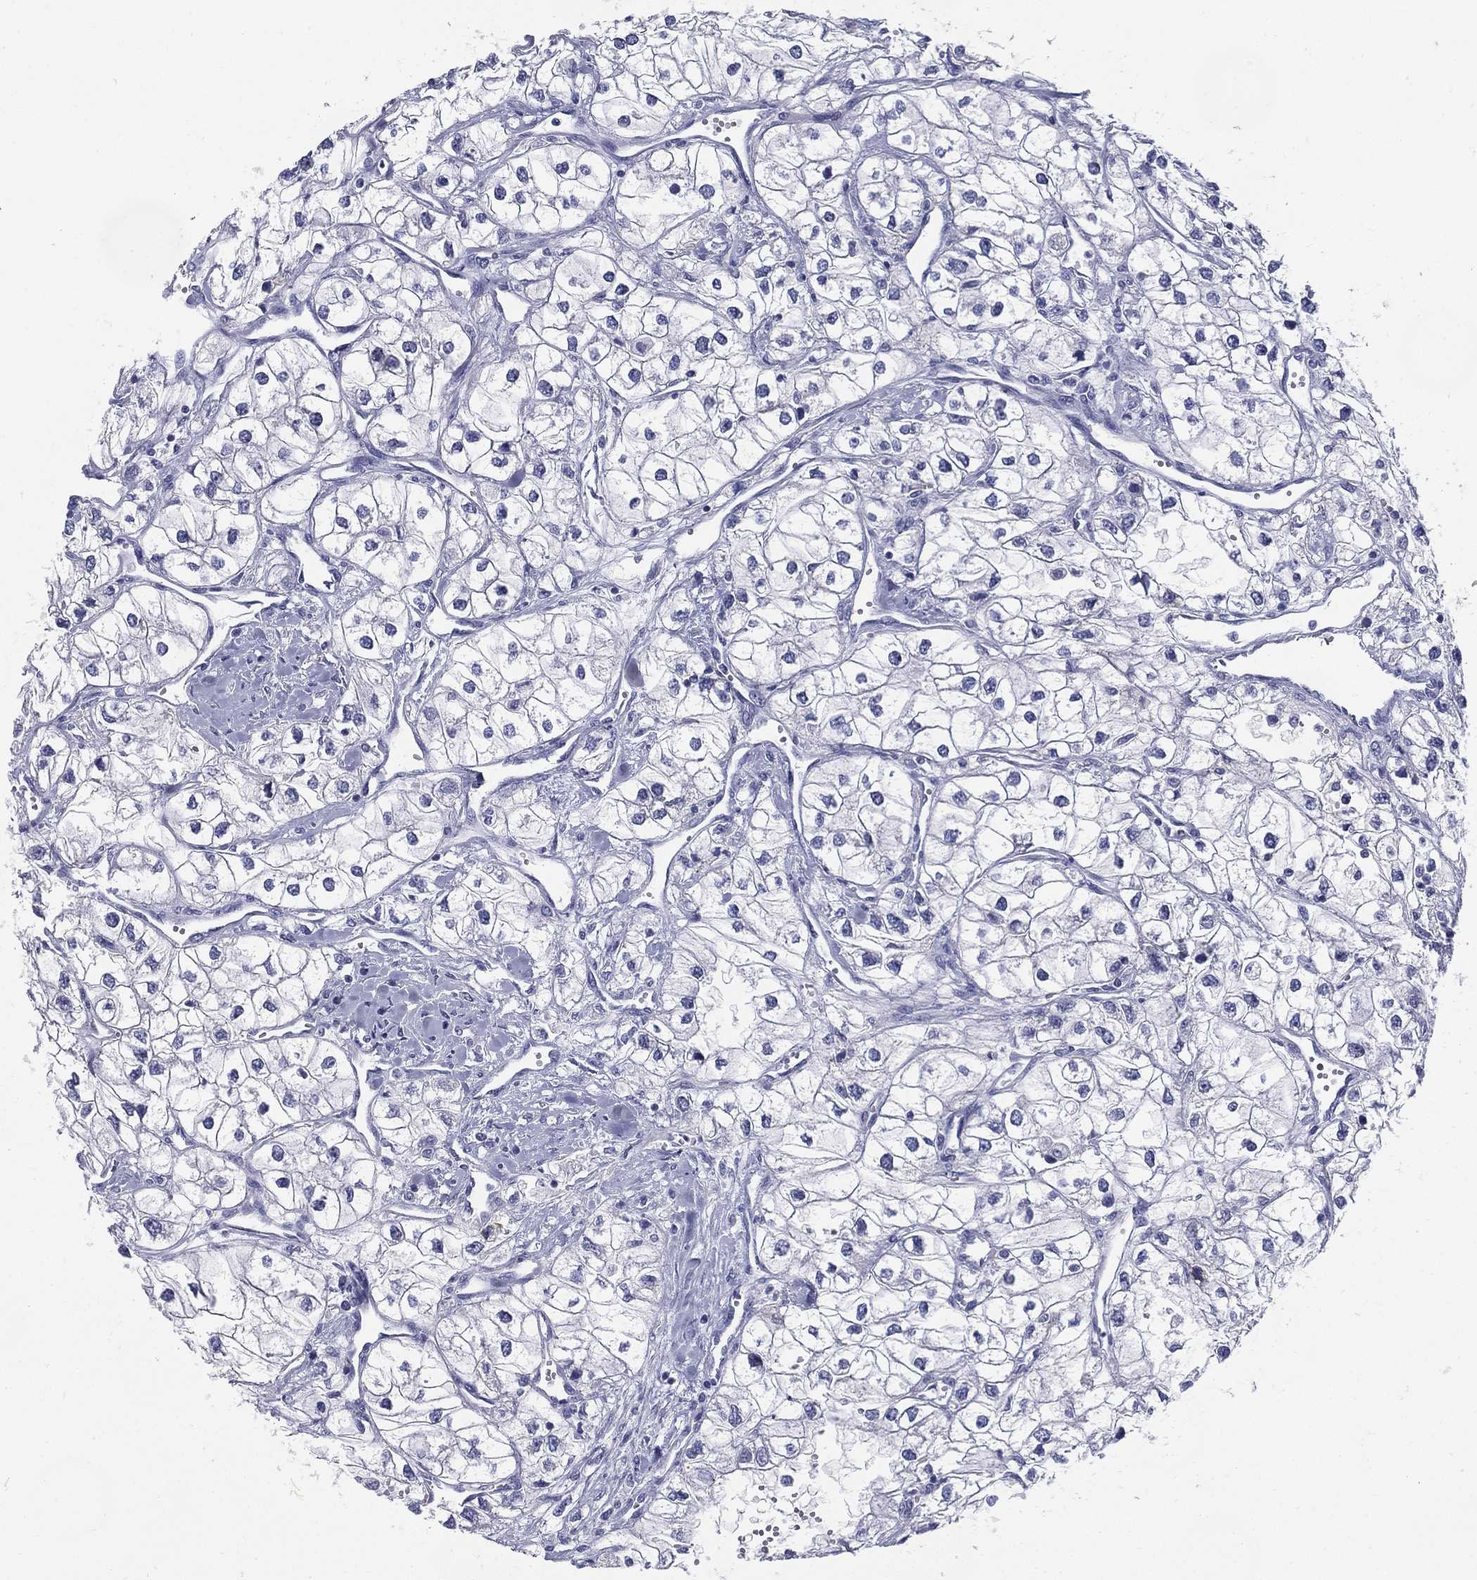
{"staining": {"intensity": "negative", "quantity": "none", "location": "none"}, "tissue": "renal cancer", "cell_type": "Tumor cells", "image_type": "cancer", "snomed": [{"axis": "morphology", "description": "Adenocarcinoma, NOS"}, {"axis": "topography", "description": "Kidney"}], "caption": "Immunohistochemistry (IHC) photomicrograph of renal cancer stained for a protein (brown), which shows no positivity in tumor cells.", "gene": "KIF2C", "patient": {"sex": "male", "age": 59}}